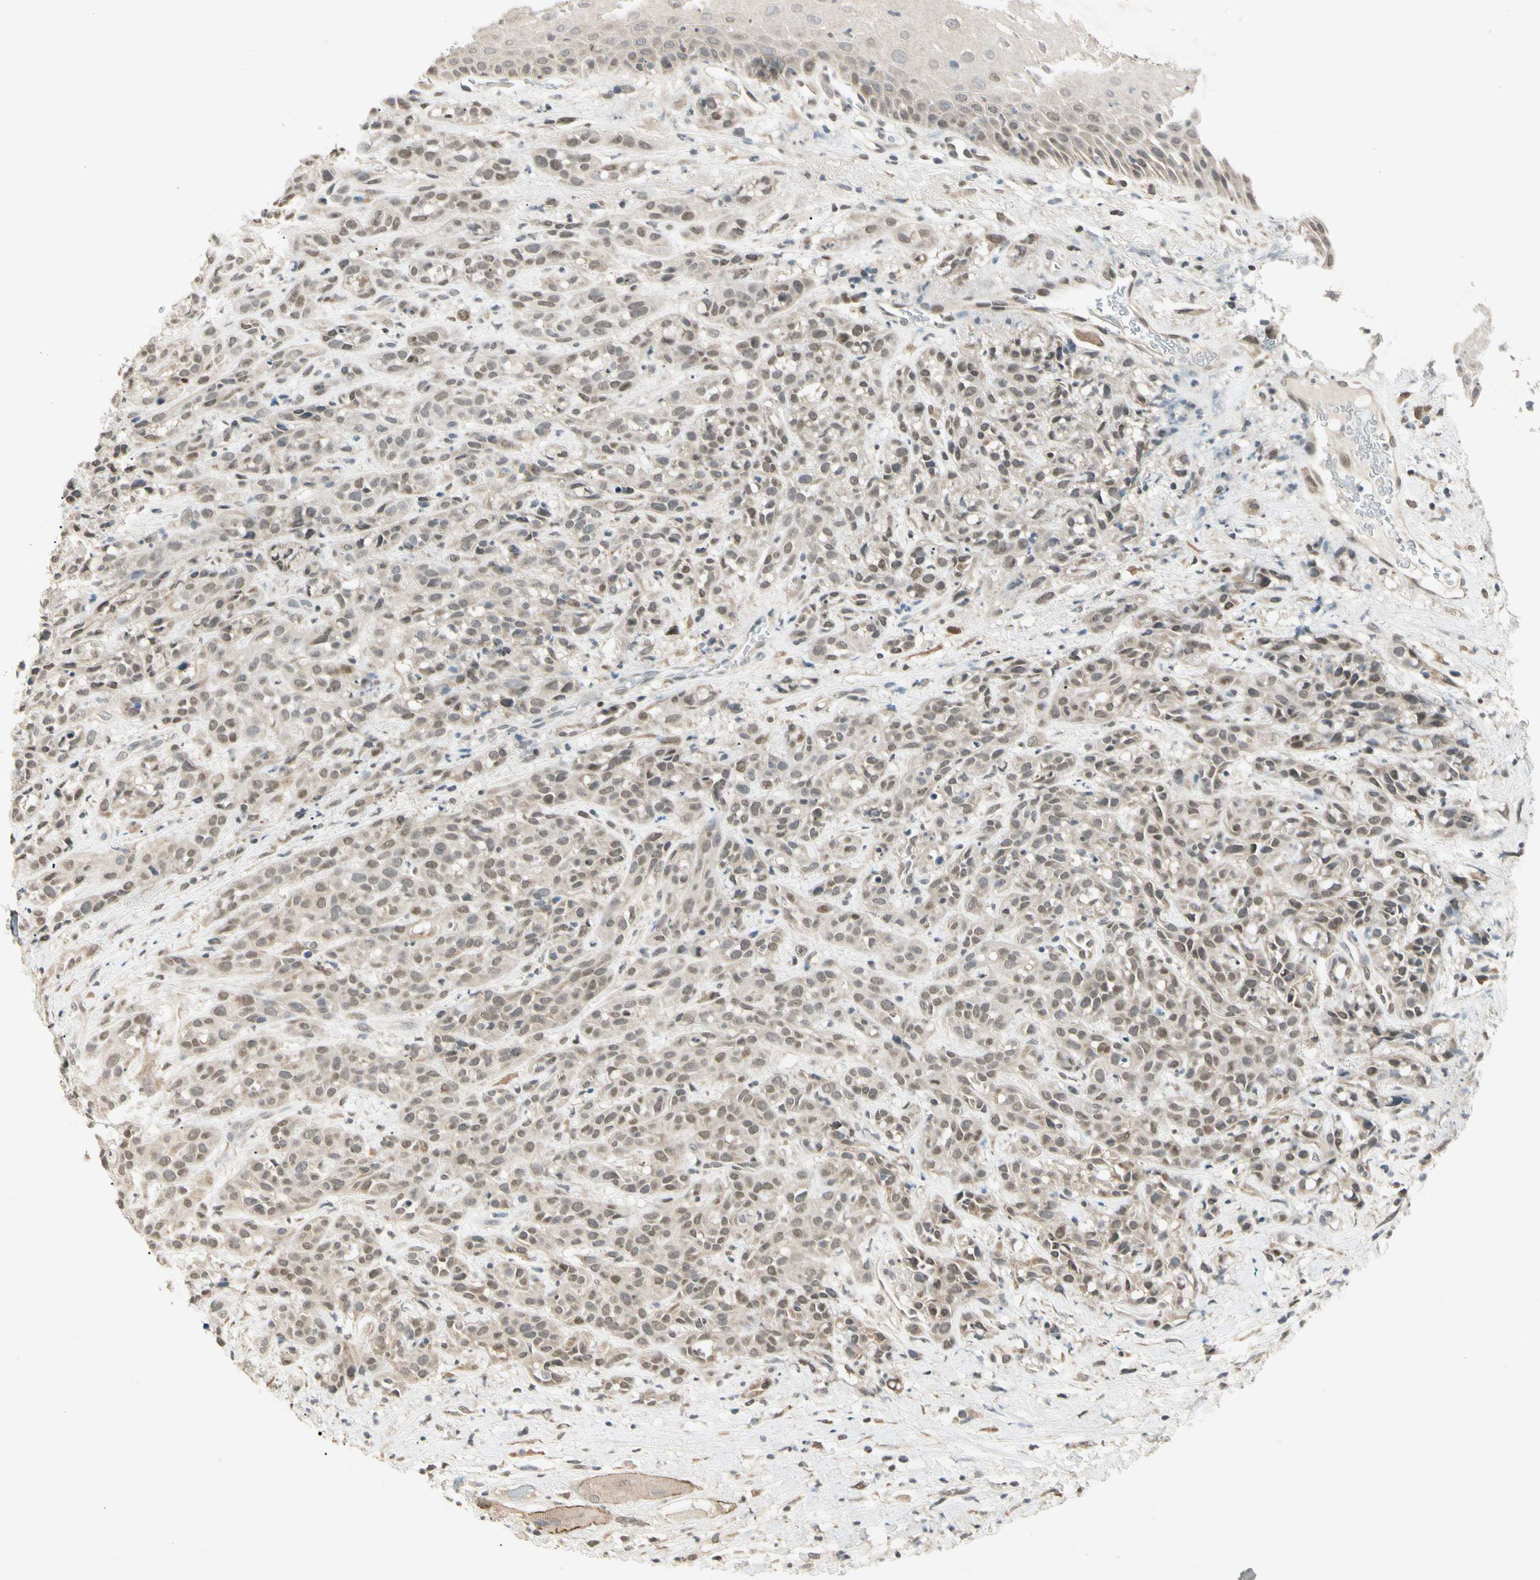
{"staining": {"intensity": "weak", "quantity": ">75%", "location": "cytoplasmic/membranous,nuclear"}, "tissue": "head and neck cancer", "cell_type": "Tumor cells", "image_type": "cancer", "snomed": [{"axis": "morphology", "description": "Normal tissue, NOS"}, {"axis": "morphology", "description": "Squamous cell carcinoma, NOS"}, {"axis": "topography", "description": "Cartilage tissue"}, {"axis": "topography", "description": "Head-Neck"}], "caption": "A histopathology image of head and neck squamous cell carcinoma stained for a protein demonstrates weak cytoplasmic/membranous and nuclear brown staining in tumor cells. (DAB (3,3'-diaminobenzidine) IHC, brown staining for protein, blue staining for nuclei).", "gene": "ZBTB4", "patient": {"sex": "male", "age": 62}}